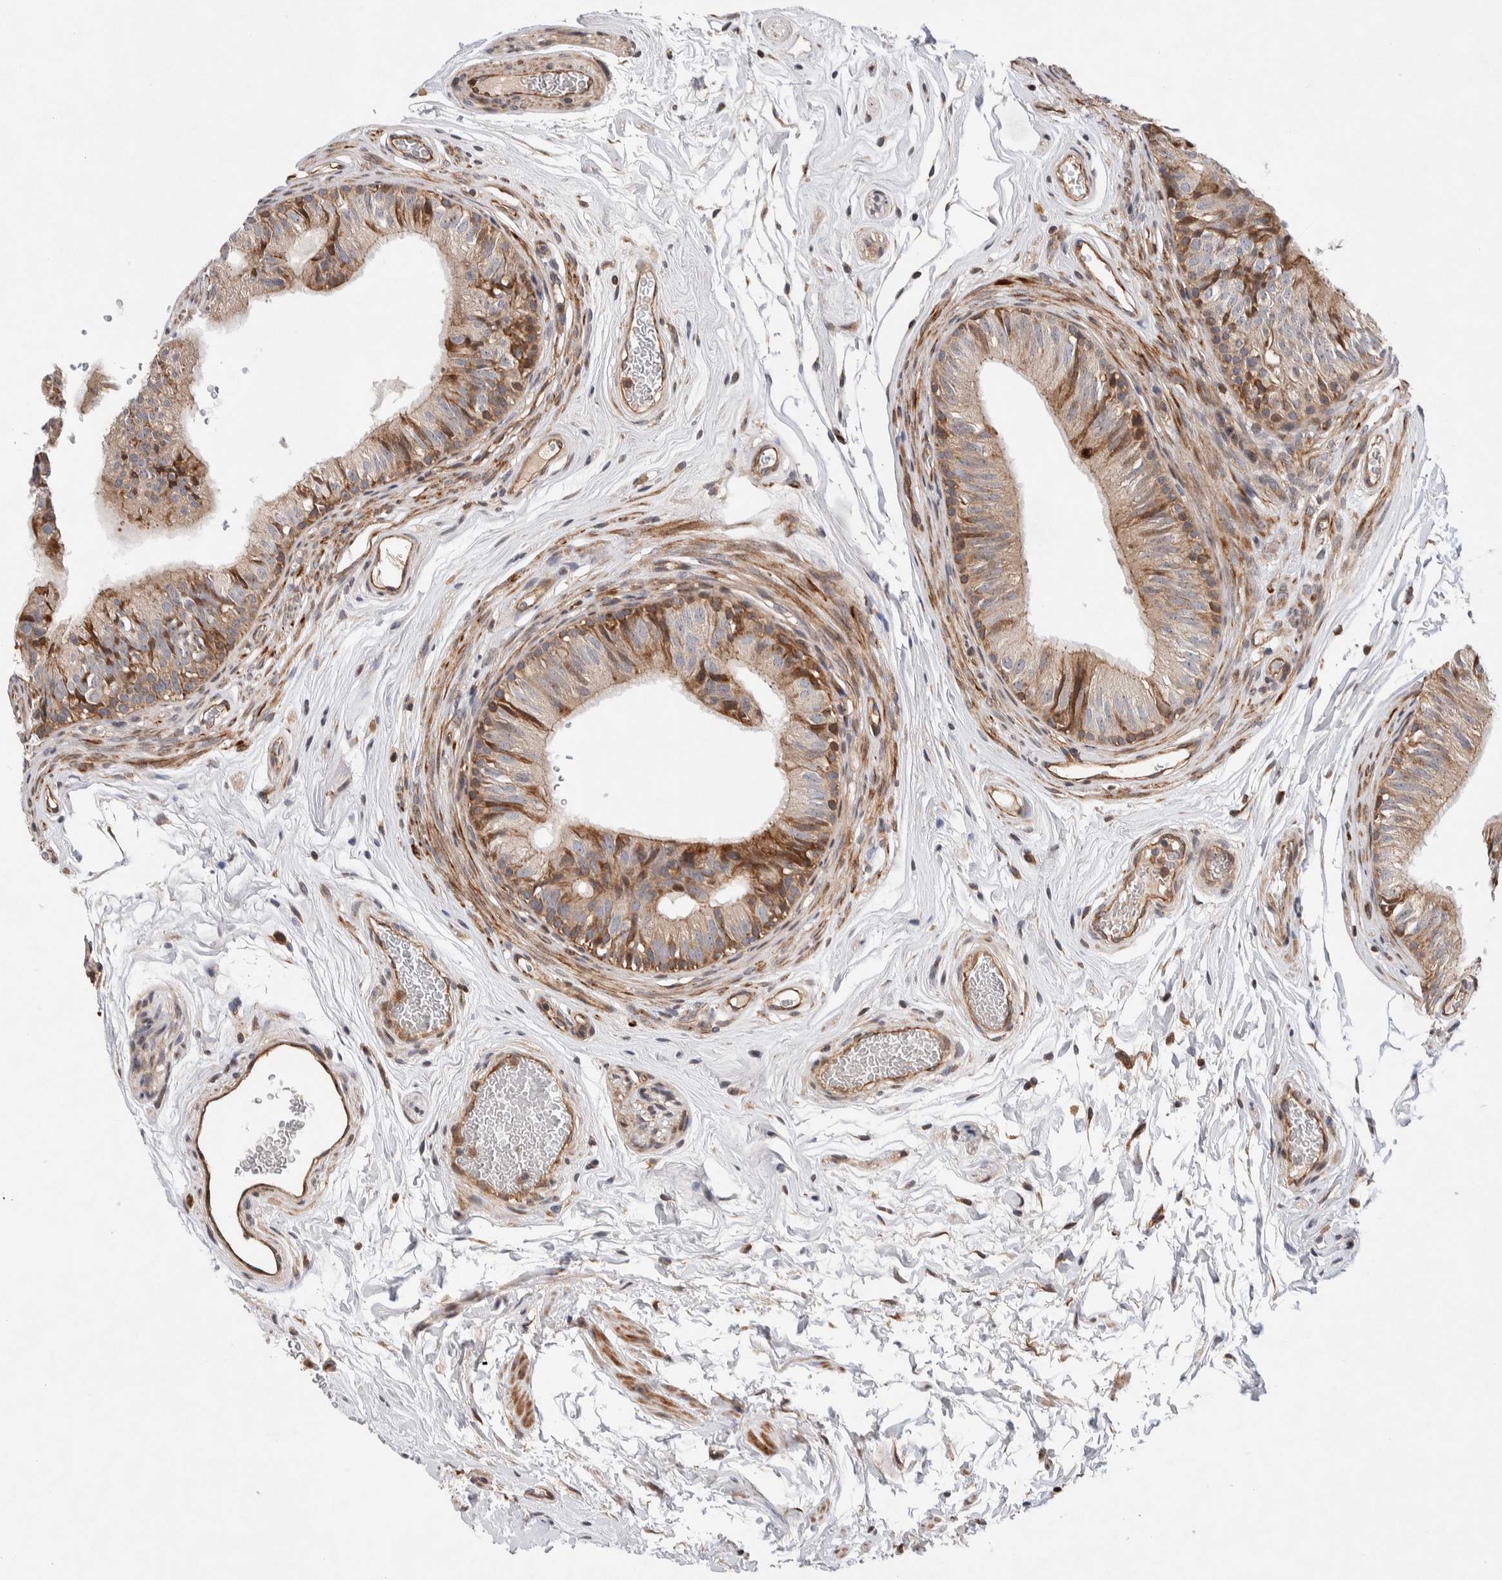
{"staining": {"intensity": "moderate", "quantity": "25%-75%", "location": "cytoplasmic/membranous"}, "tissue": "epididymis", "cell_type": "Glandular cells", "image_type": "normal", "snomed": [{"axis": "morphology", "description": "Normal tissue, NOS"}, {"axis": "topography", "description": "Epididymis"}], "caption": "IHC (DAB) staining of benign human epididymis shows moderate cytoplasmic/membranous protein positivity in approximately 25%-75% of glandular cells.", "gene": "LZTS1", "patient": {"sex": "male", "age": 36}}